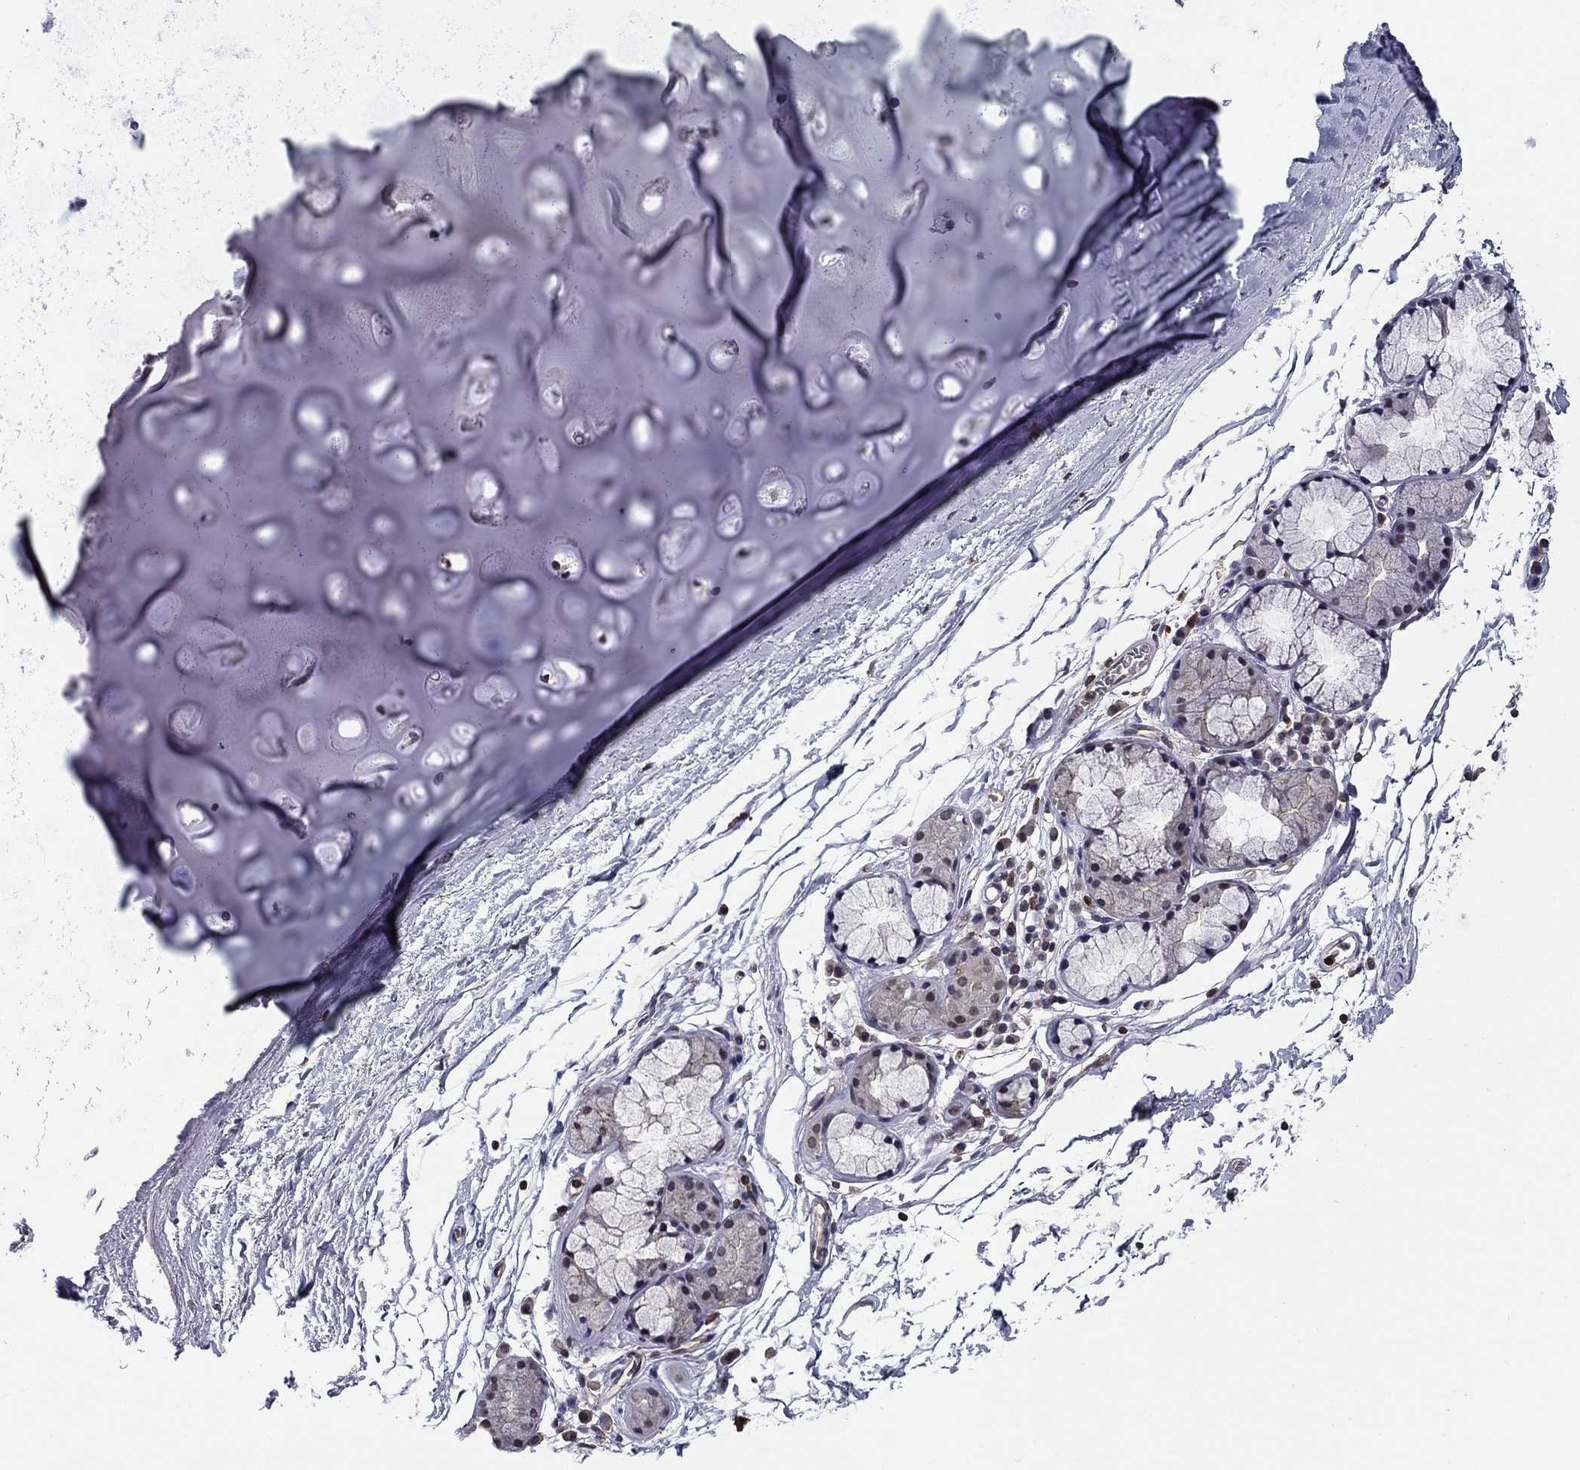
{"staining": {"intensity": "negative", "quantity": "none", "location": "none"}, "tissue": "adipose tissue", "cell_type": "Adipocytes", "image_type": "normal", "snomed": [{"axis": "morphology", "description": "Normal tissue, NOS"}, {"axis": "topography", "description": "Lymph node"}, {"axis": "topography", "description": "Bronchus"}], "caption": "Adipocytes are negative for brown protein staining in unremarkable adipose tissue. (DAB immunohistochemistry (IHC), high magnification).", "gene": "PLCB2", "patient": {"sex": "female", "age": 70}}